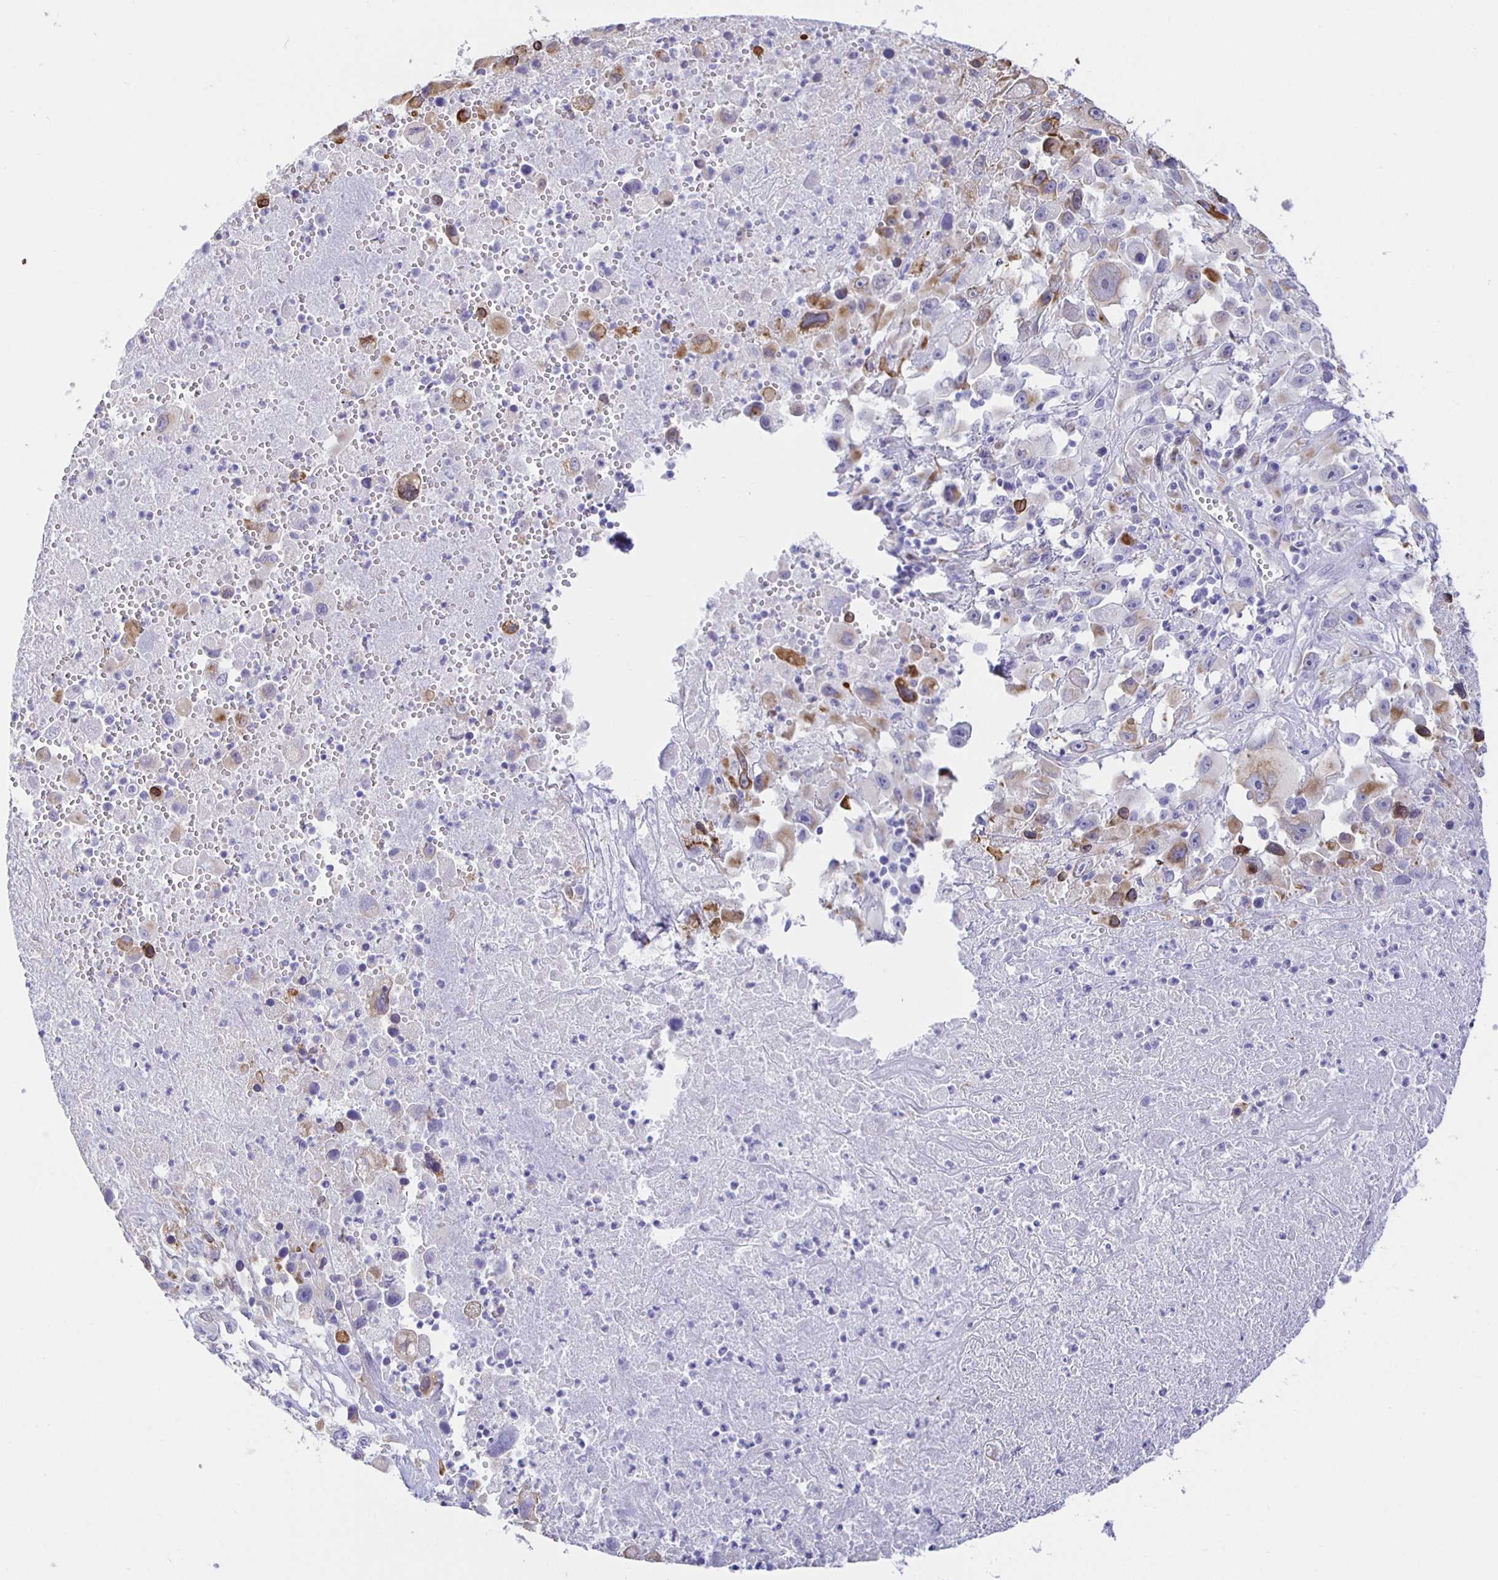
{"staining": {"intensity": "moderate", "quantity": "<25%", "location": "cytoplasmic/membranous"}, "tissue": "melanoma", "cell_type": "Tumor cells", "image_type": "cancer", "snomed": [{"axis": "morphology", "description": "Malignant melanoma, Metastatic site"}, {"axis": "topography", "description": "Soft tissue"}], "caption": "This is a histology image of IHC staining of malignant melanoma (metastatic site), which shows moderate positivity in the cytoplasmic/membranous of tumor cells.", "gene": "HSPA4L", "patient": {"sex": "male", "age": 50}}